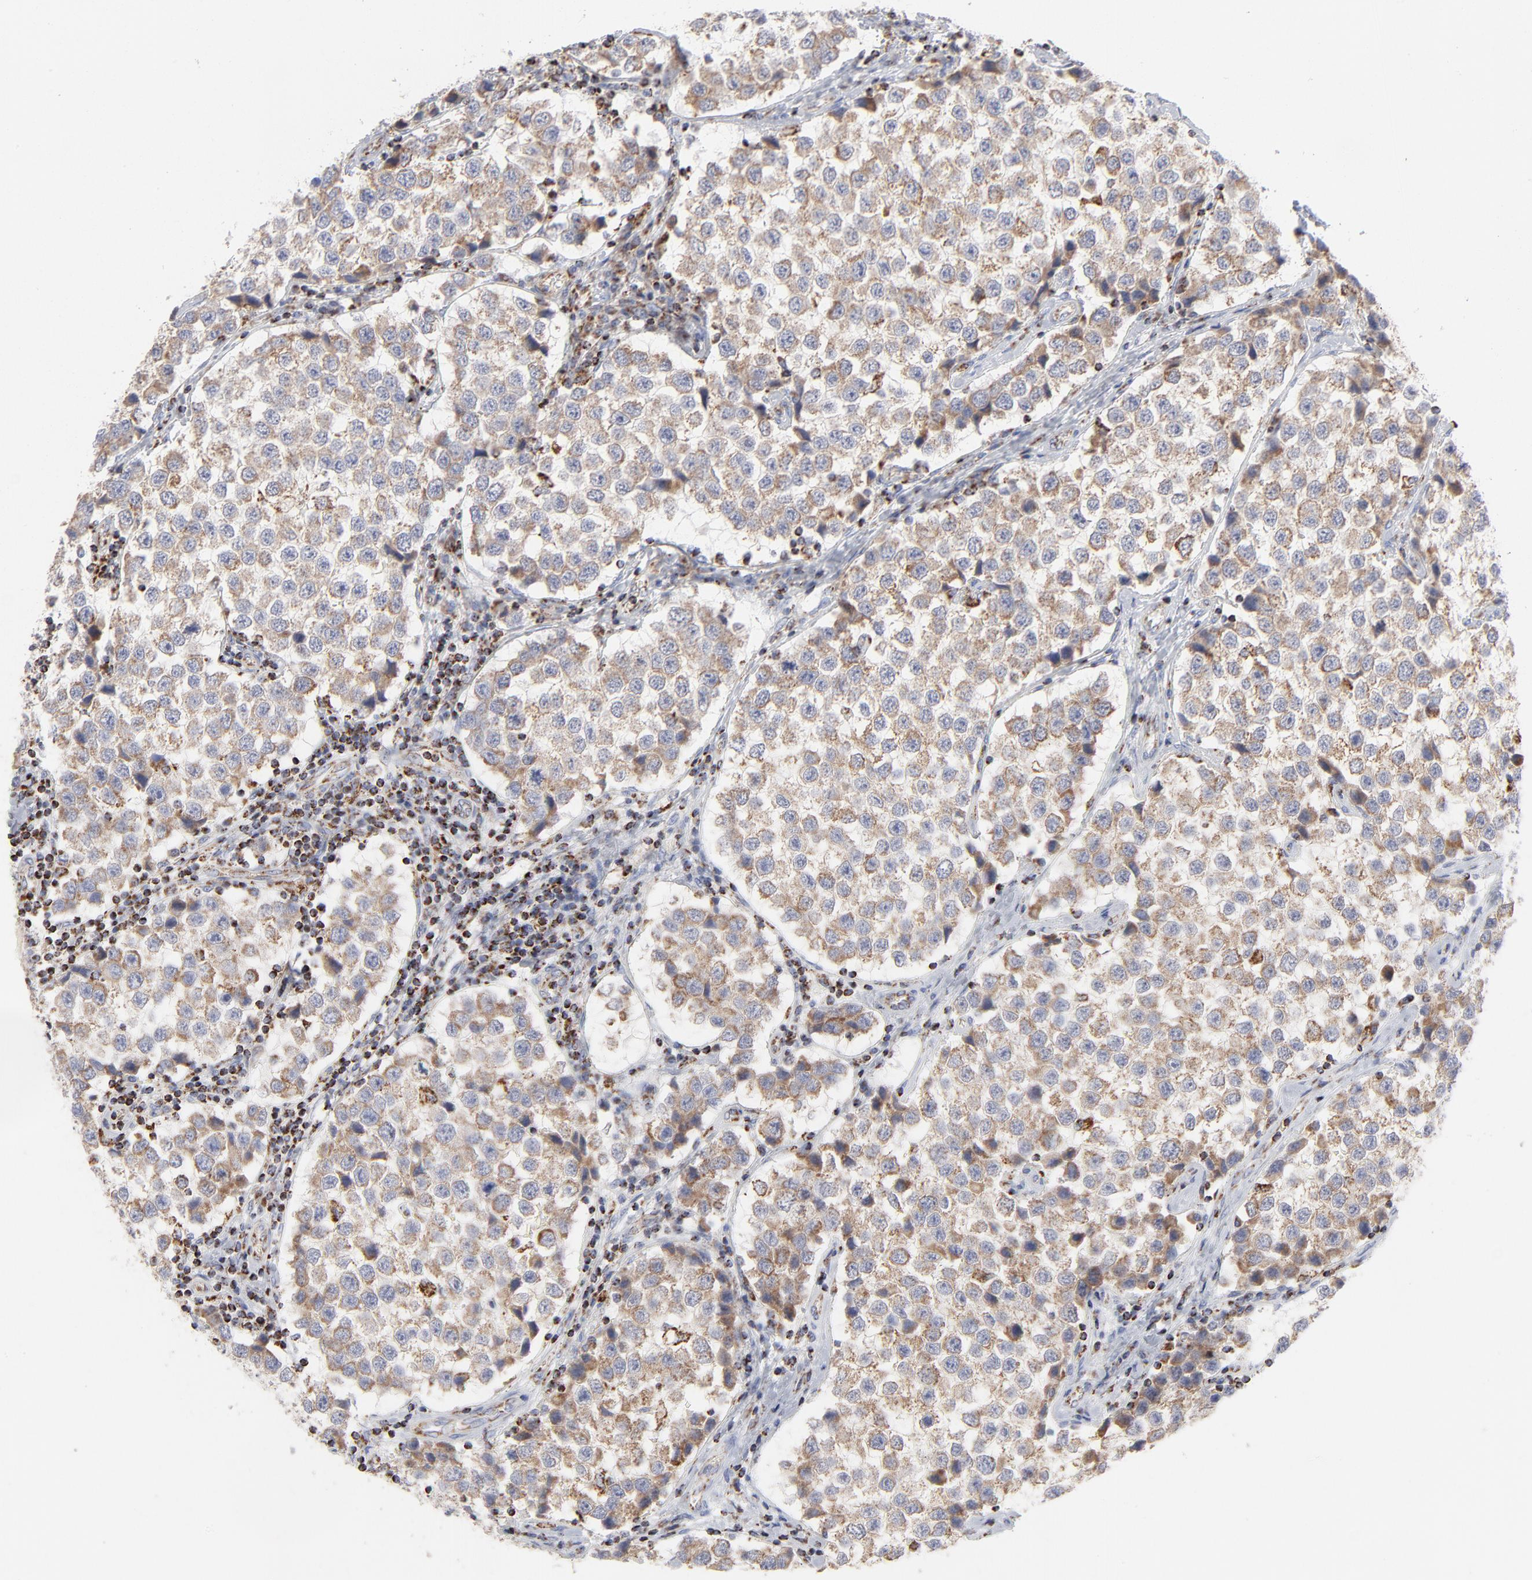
{"staining": {"intensity": "moderate", "quantity": ">75%", "location": "cytoplasmic/membranous"}, "tissue": "testis cancer", "cell_type": "Tumor cells", "image_type": "cancer", "snomed": [{"axis": "morphology", "description": "Seminoma, NOS"}, {"axis": "topography", "description": "Testis"}], "caption": "Tumor cells demonstrate medium levels of moderate cytoplasmic/membranous staining in approximately >75% of cells in human seminoma (testis). (DAB IHC, brown staining for protein, blue staining for nuclei).", "gene": "ASB3", "patient": {"sex": "male", "age": 39}}